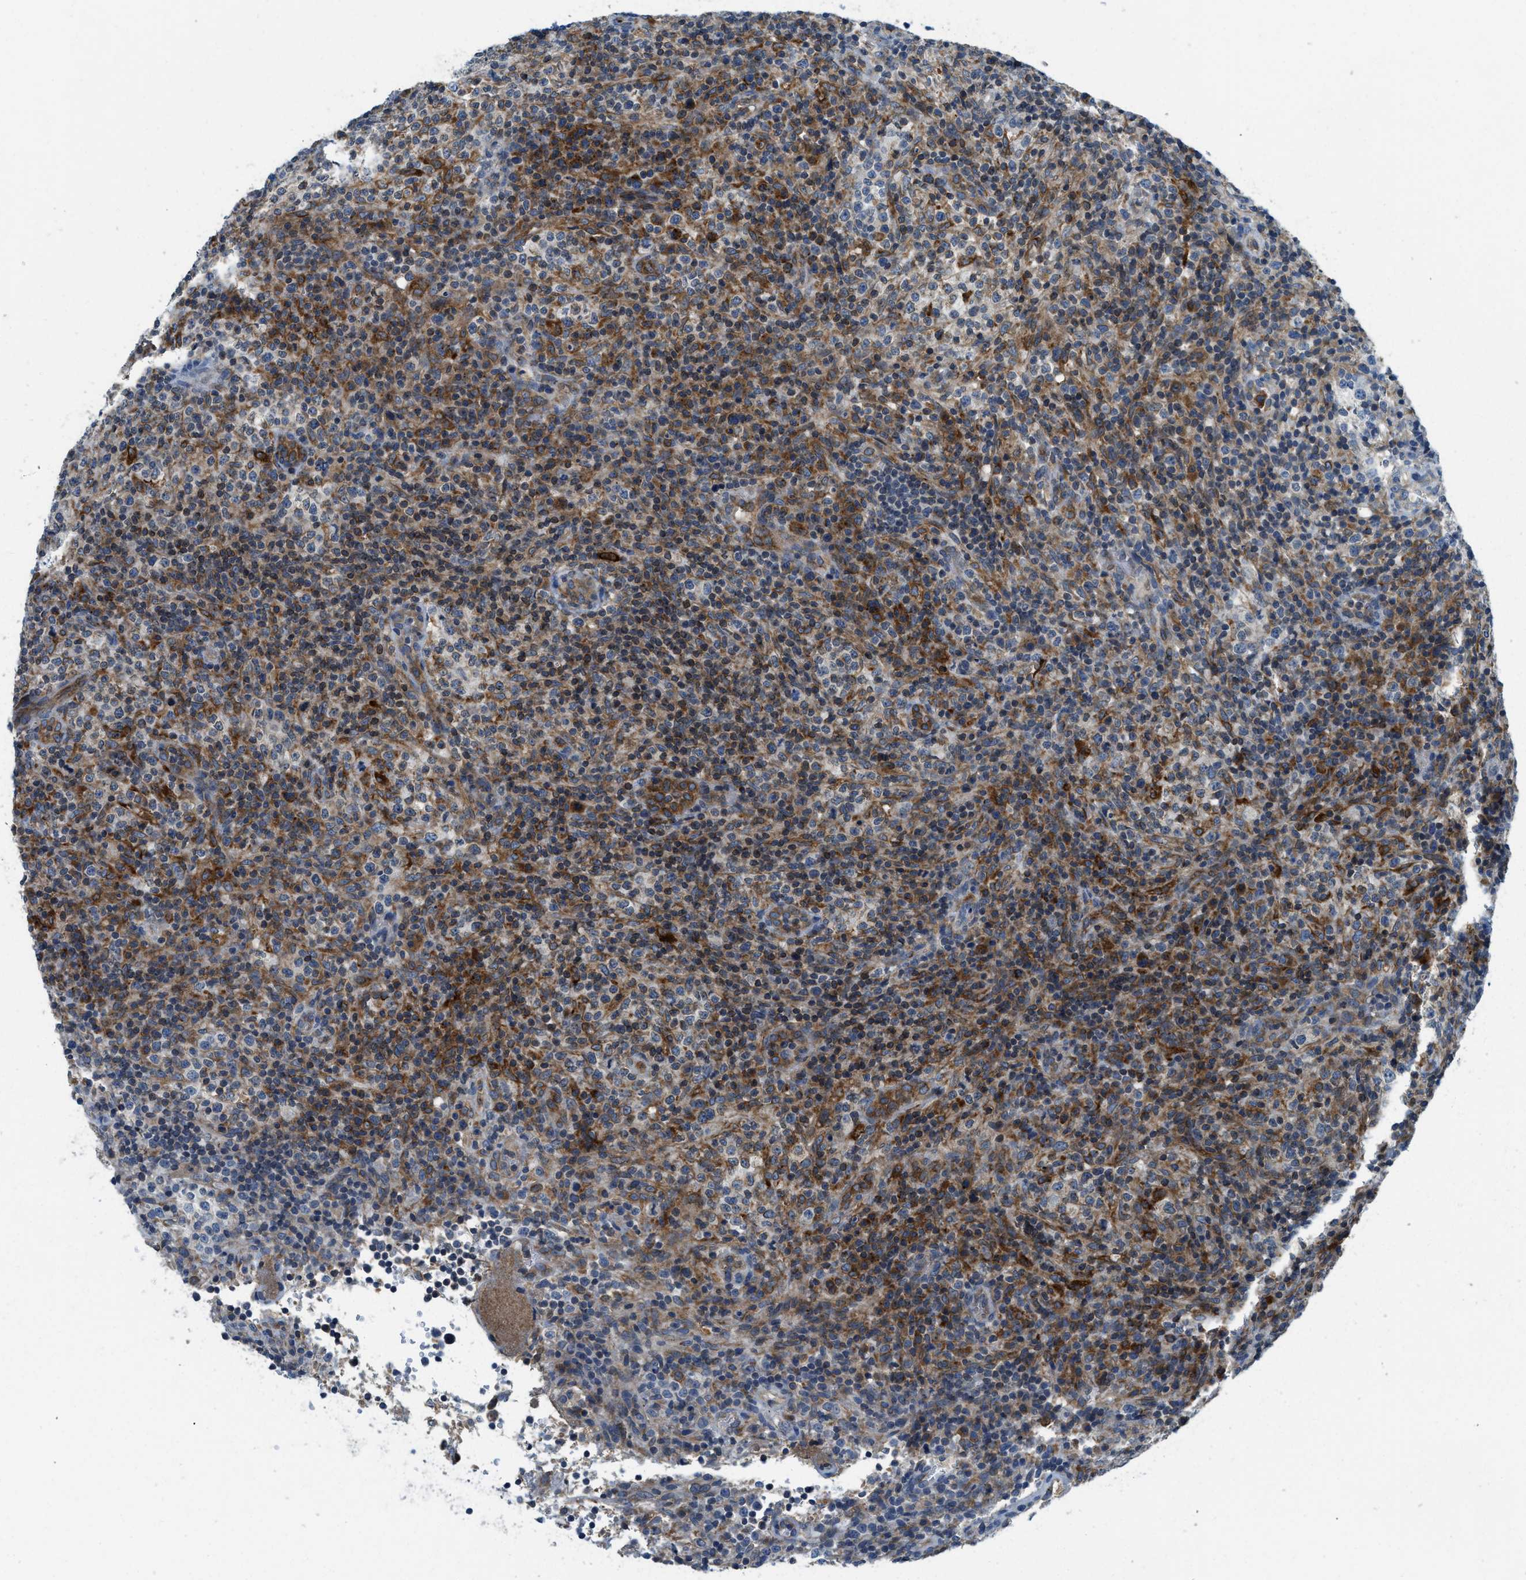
{"staining": {"intensity": "weak", "quantity": "<25%", "location": "cytoplasmic/membranous"}, "tissue": "lymphoma", "cell_type": "Tumor cells", "image_type": "cancer", "snomed": [{"axis": "morphology", "description": "Malignant lymphoma, non-Hodgkin's type, High grade"}, {"axis": "topography", "description": "Lymph node"}], "caption": "IHC of lymphoma shows no expression in tumor cells.", "gene": "BCAP31", "patient": {"sex": "female", "age": 76}}